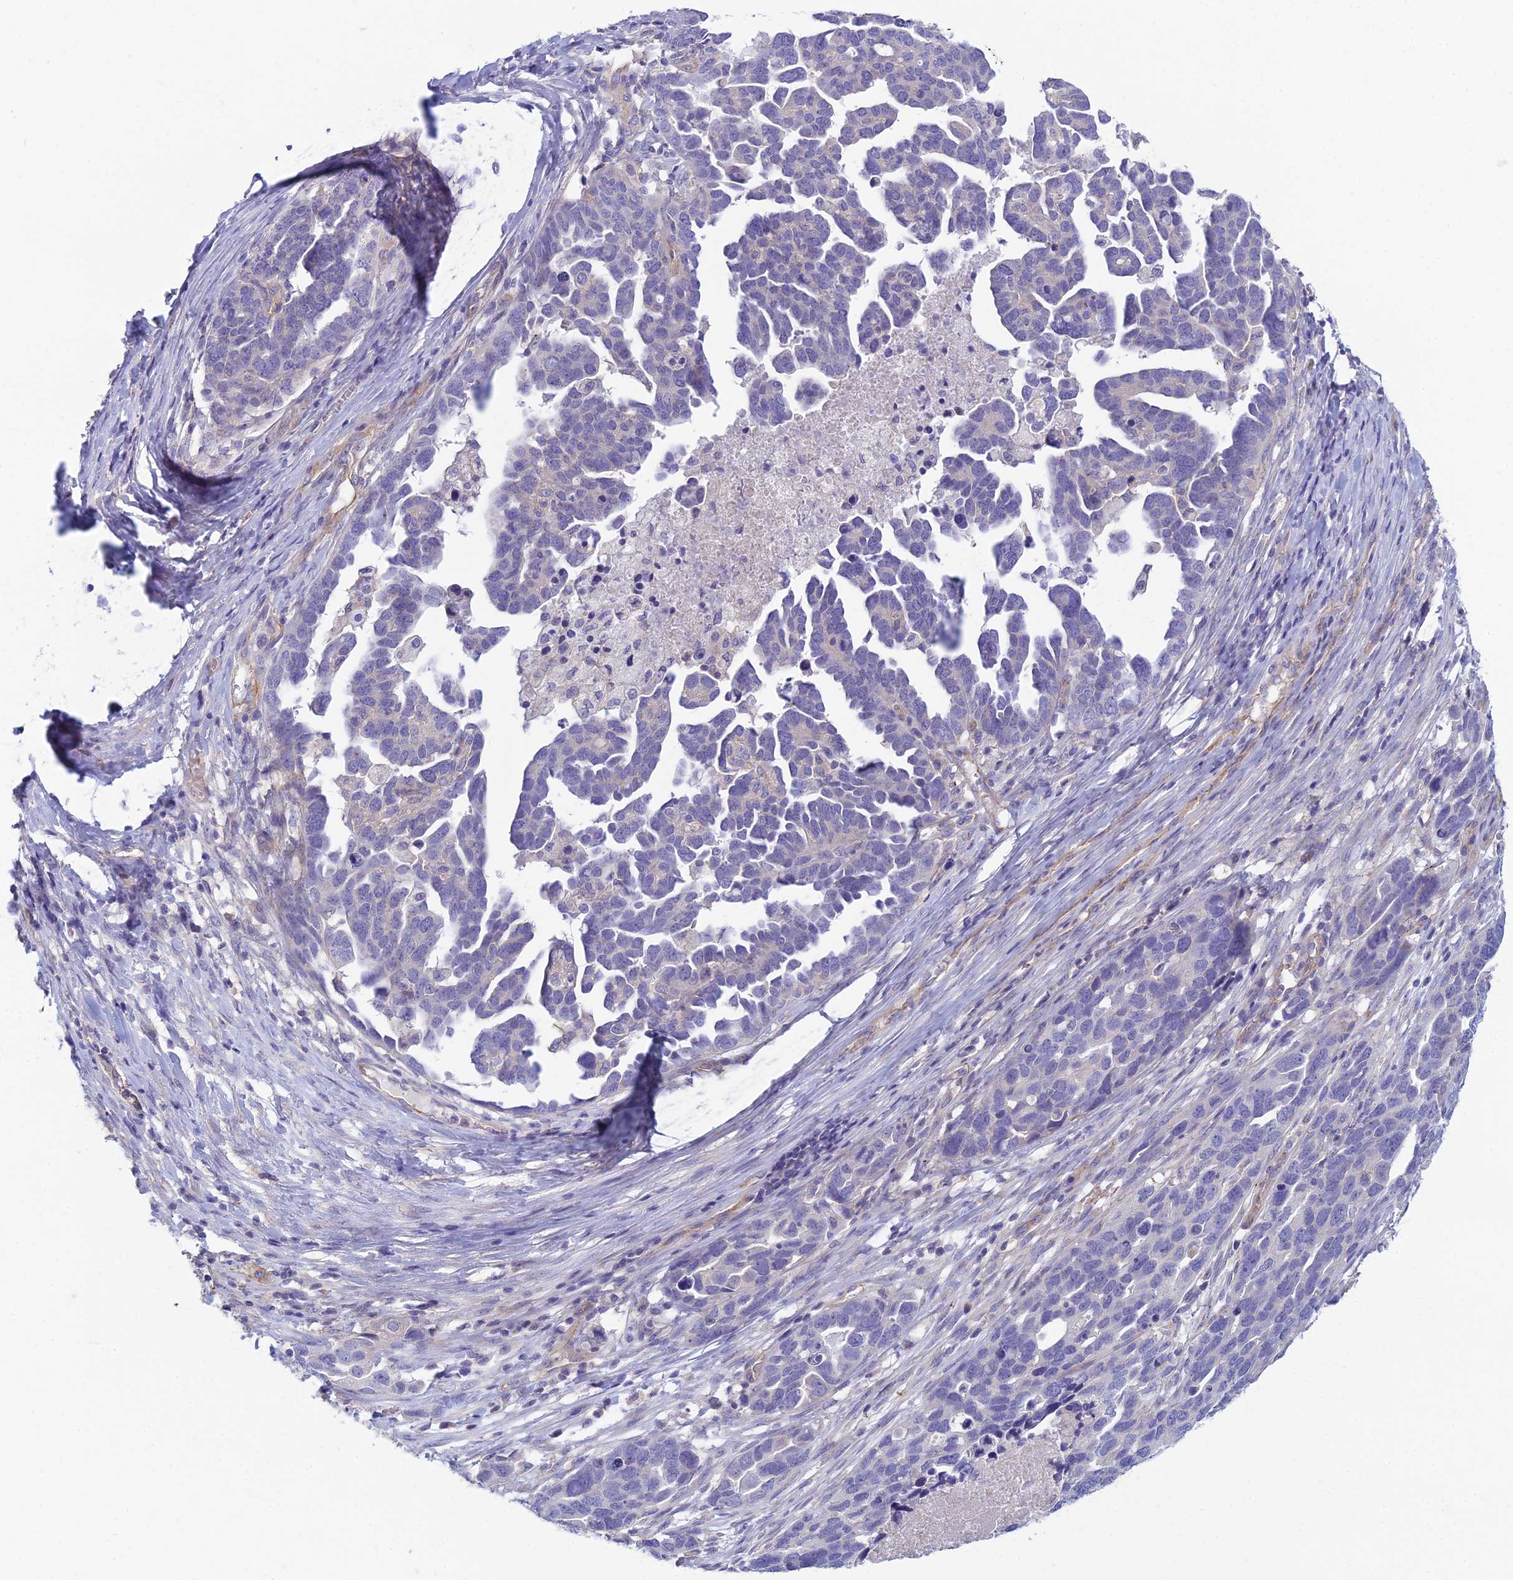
{"staining": {"intensity": "negative", "quantity": "none", "location": "none"}, "tissue": "ovarian cancer", "cell_type": "Tumor cells", "image_type": "cancer", "snomed": [{"axis": "morphology", "description": "Cystadenocarcinoma, serous, NOS"}, {"axis": "topography", "description": "Ovary"}], "caption": "Immunohistochemical staining of human ovarian serous cystadenocarcinoma demonstrates no significant positivity in tumor cells.", "gene": "ZNF564", "patient": {"sex": "female", "age": 54}}